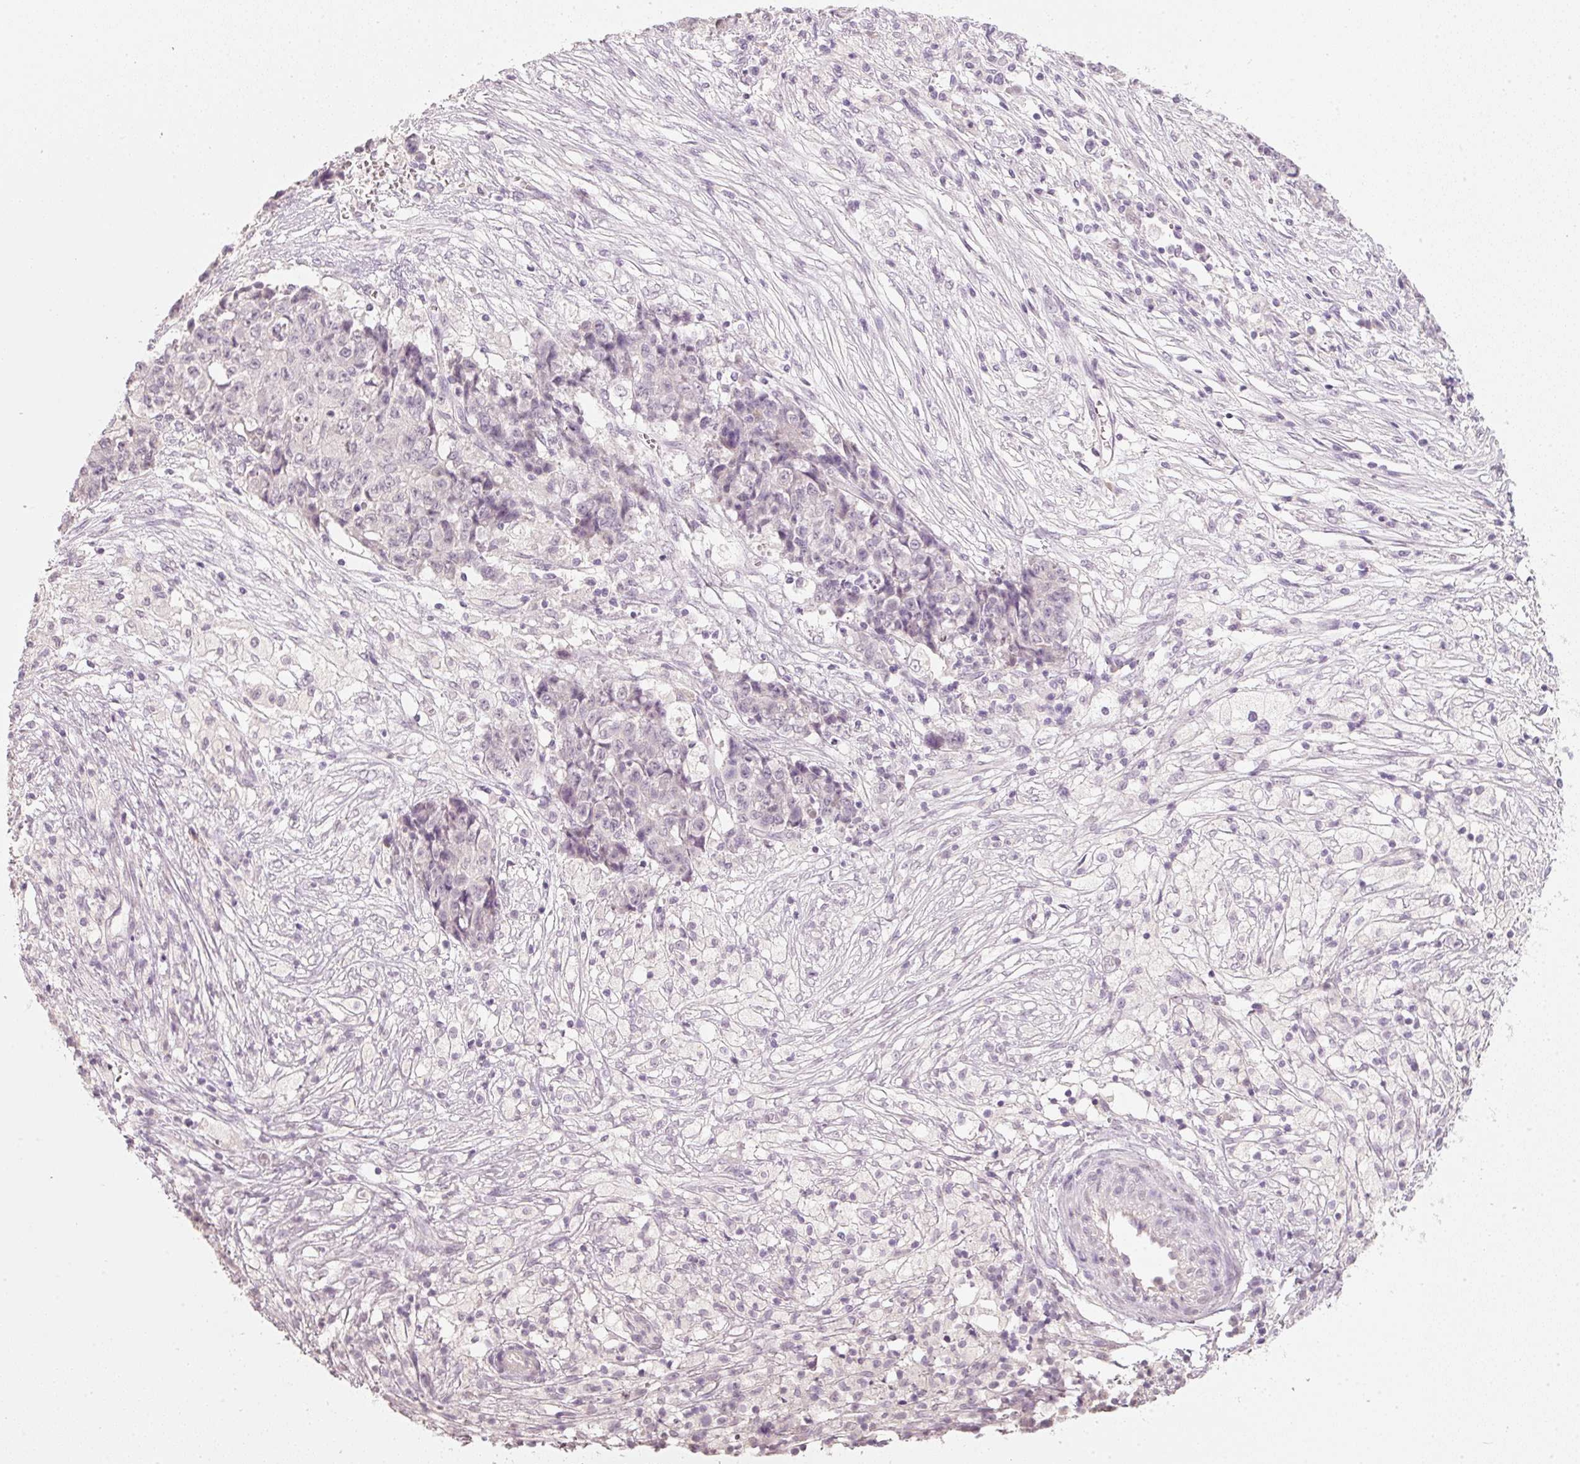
{"staining": {"intensity": "negative", "quantity": "none", "location": "none"}, "tissue": "ovarian cancer", "cell_type": "Tumor cells", "image_type": "cancer", "snomed": [{"axis": "morphology", "description": "Carcinoma, endometroid"}, {"axis": "topography", "description": "Ovary"}], "caption": "The photomicrograph reveals no significant positivity in tumor cells of ovarian endometroid carcinoma. (IHC, brightfield microscopy, high magnification).", "gene": "STEAP1", "patient": {"sex": "female", "age": 42}}